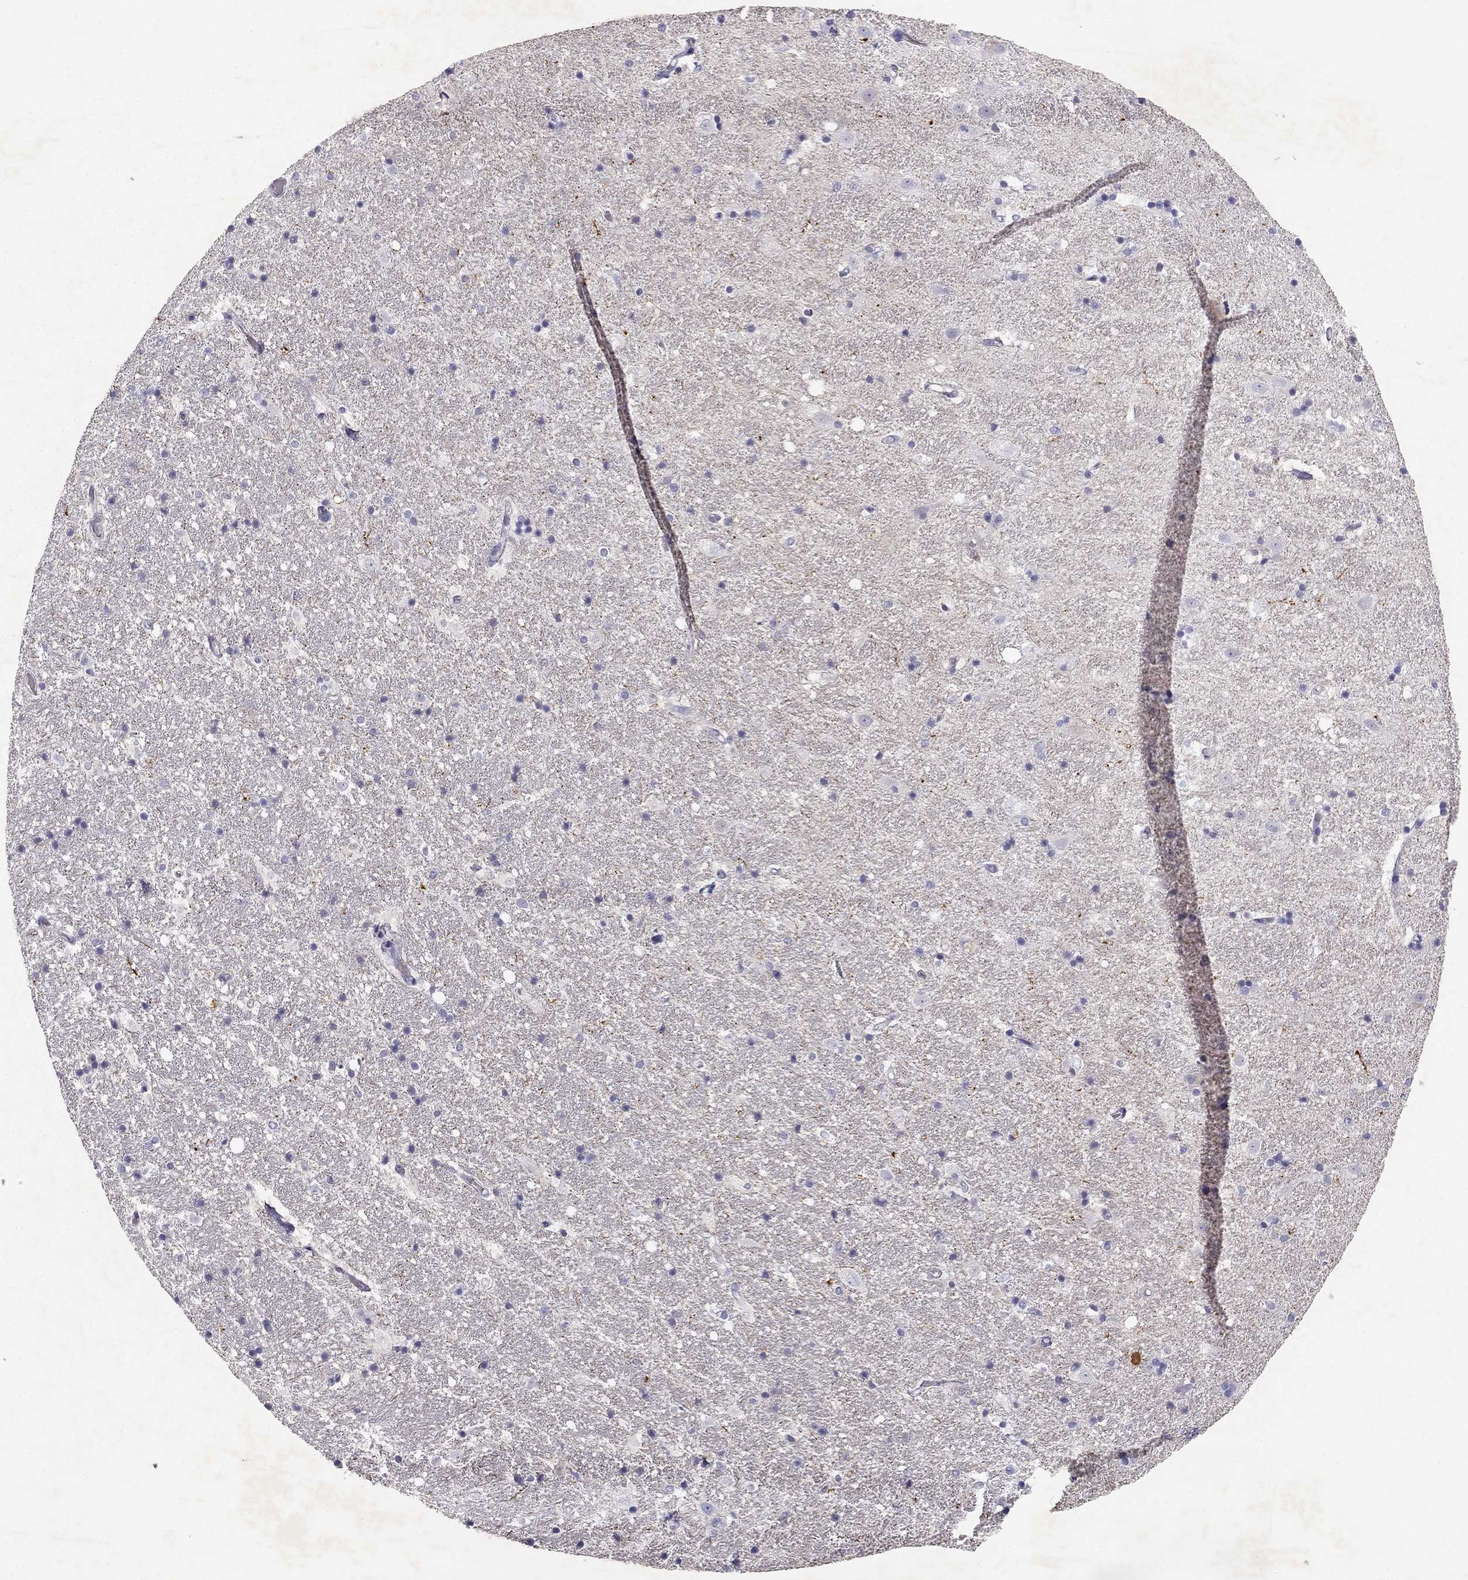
{"staining": {"intensity": "negative", "quantity": "none", "location": "none"}, "tissue": "hippocampus", "cell_type": "Glial cells", "image_type": "normal", "snomed": [{"axis": "morphology", "description": "Normal tissue, NOS"}, {"axis": "topography", "description": "Hippocampus"}], "caption": "DAB (3,3'-diaminobenzidine) immunohistochemical staining of benign hippocampus displays no significant expression in glial cells.", "gene": "SLC6A4", "patient": {"sex": "male", "age": 49}}